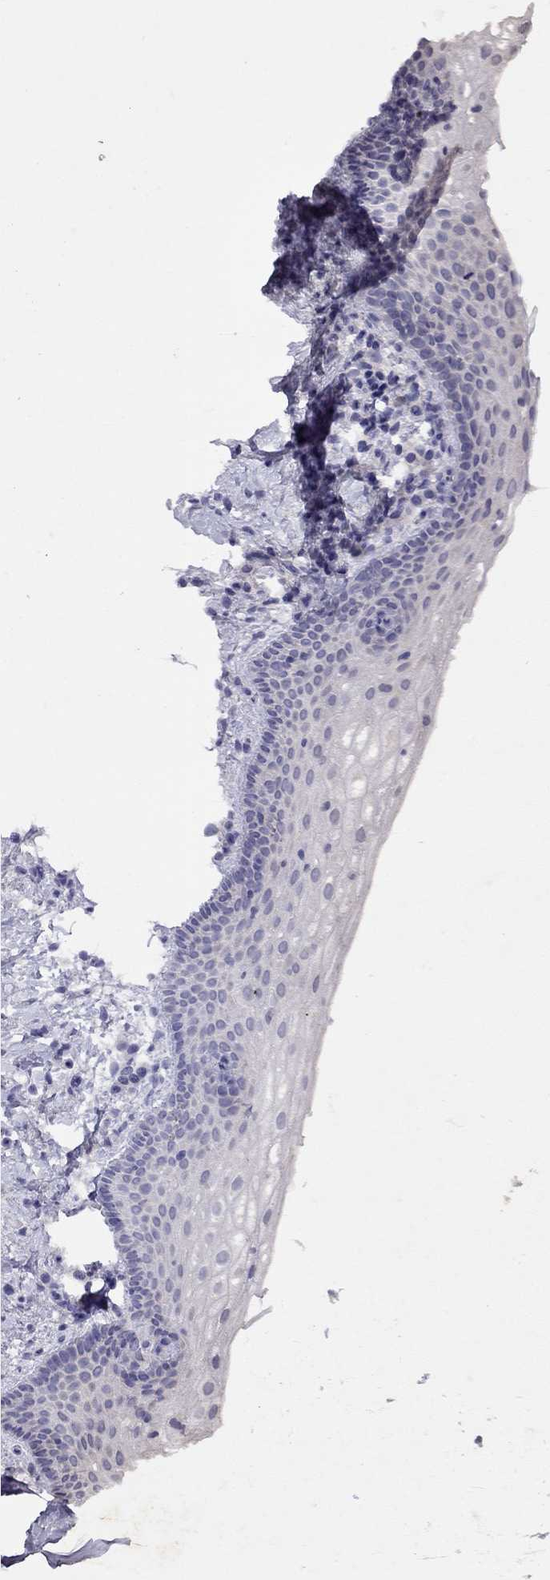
{"staining": {"intensity": "negative", "quantity": "none", "location": "none"}, "tissue": "vagina", "cell_type": "Squamous epithelial cells", "image_type": "normal", "snomed": [{"axis": "morphology", "description": "Normal tissue, NOS"}, {"axis": "topography", "description": "Vagina"}], "caption": "This is an IHC histopathology image of benign vagina. There is no expression in squamous epithelial cells.", "gene": "GNAT3", "patient": {"sex": "female", "age": 61}}